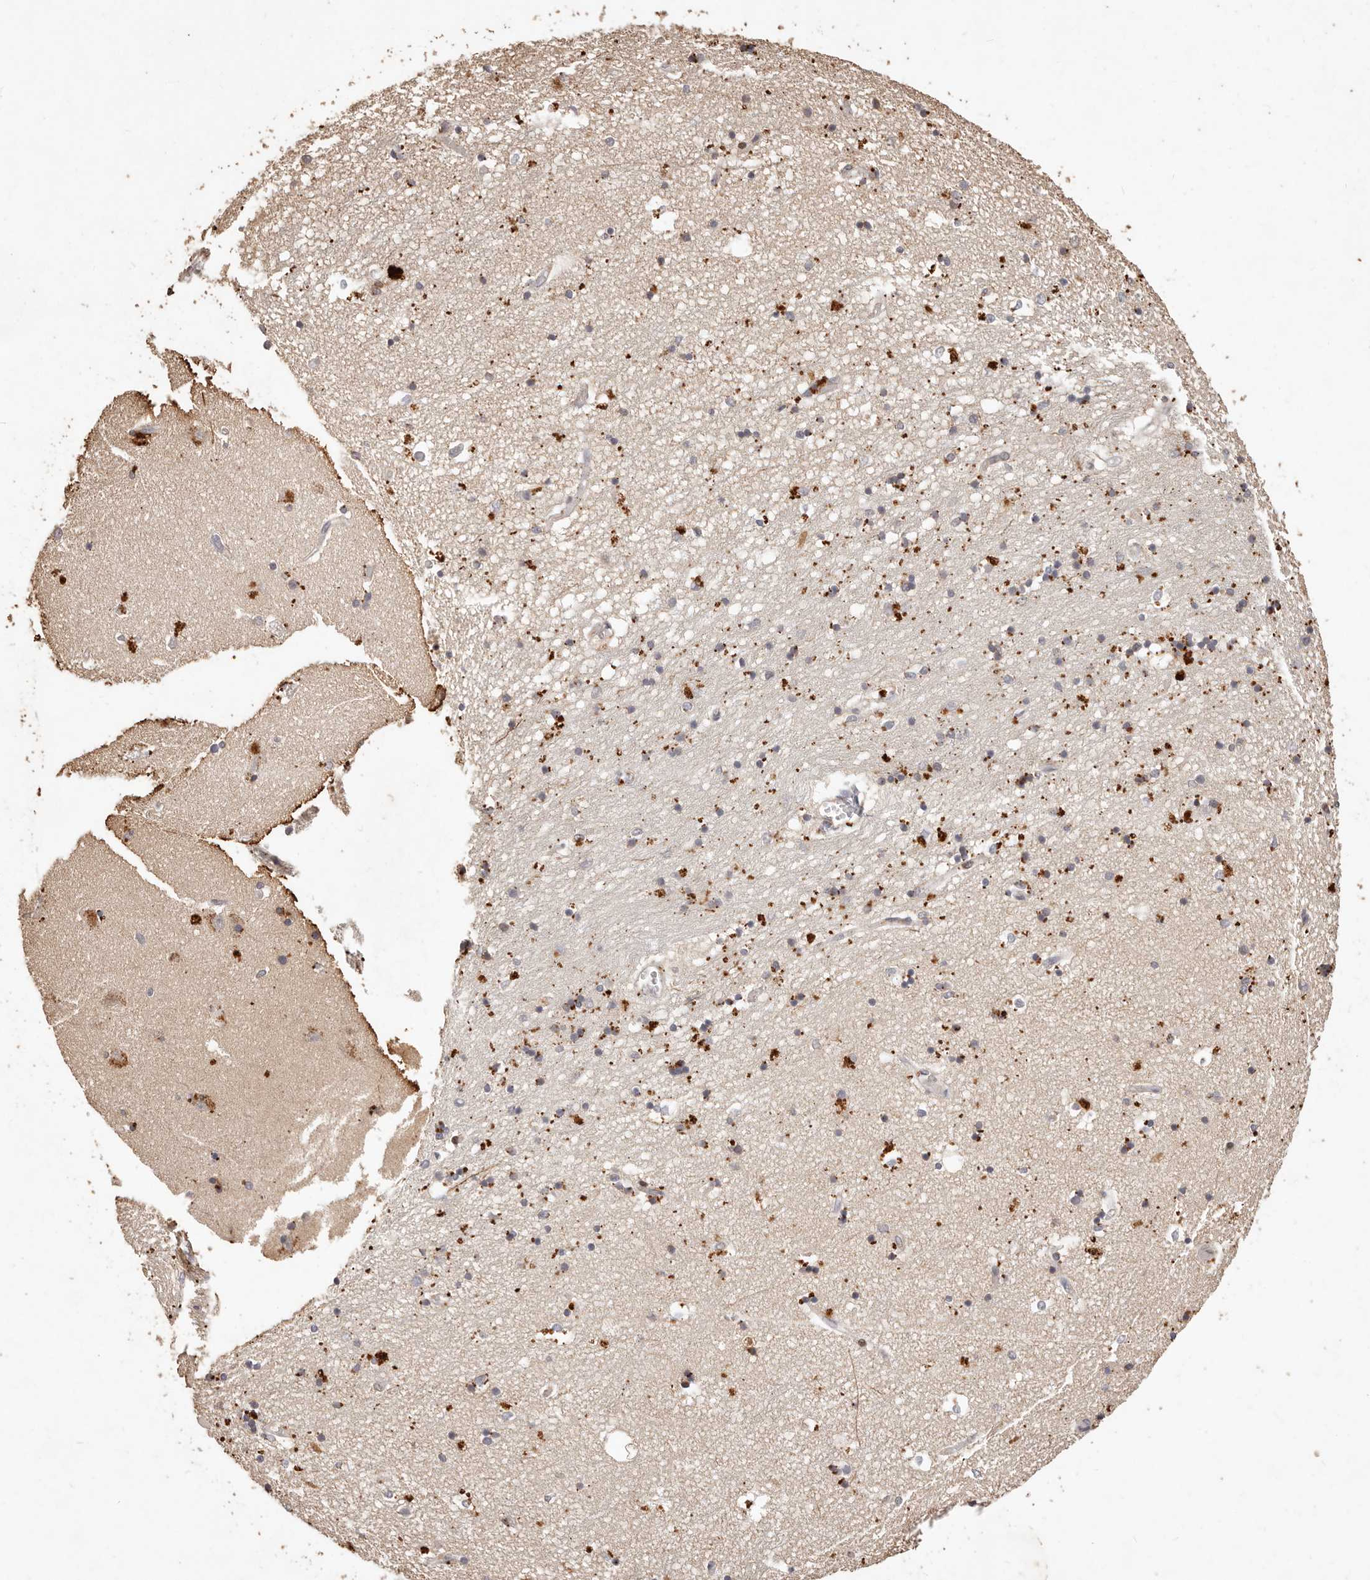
{"staining": {"intensity": "strong", "quantity": "25%-75%", "location": "cytoplasmic/membranous"}, "tissue": "hippocampus", "cell_type": "Glial cells", "image_type": "normal", "snomed": [{"axis": "morphology", "description": "Normal tissue, NOS"}, {"axis": "topography", "description": "Hippocampus"}], "caption": "Immunohistochemical staining of benign human hippocampus demonstrates high levels of strong cytoplasmic/membranous expression in approximately 25%-75% of glial cells.", "gene": "KIF9", "patient": {"sex": "male", "age": 45}}